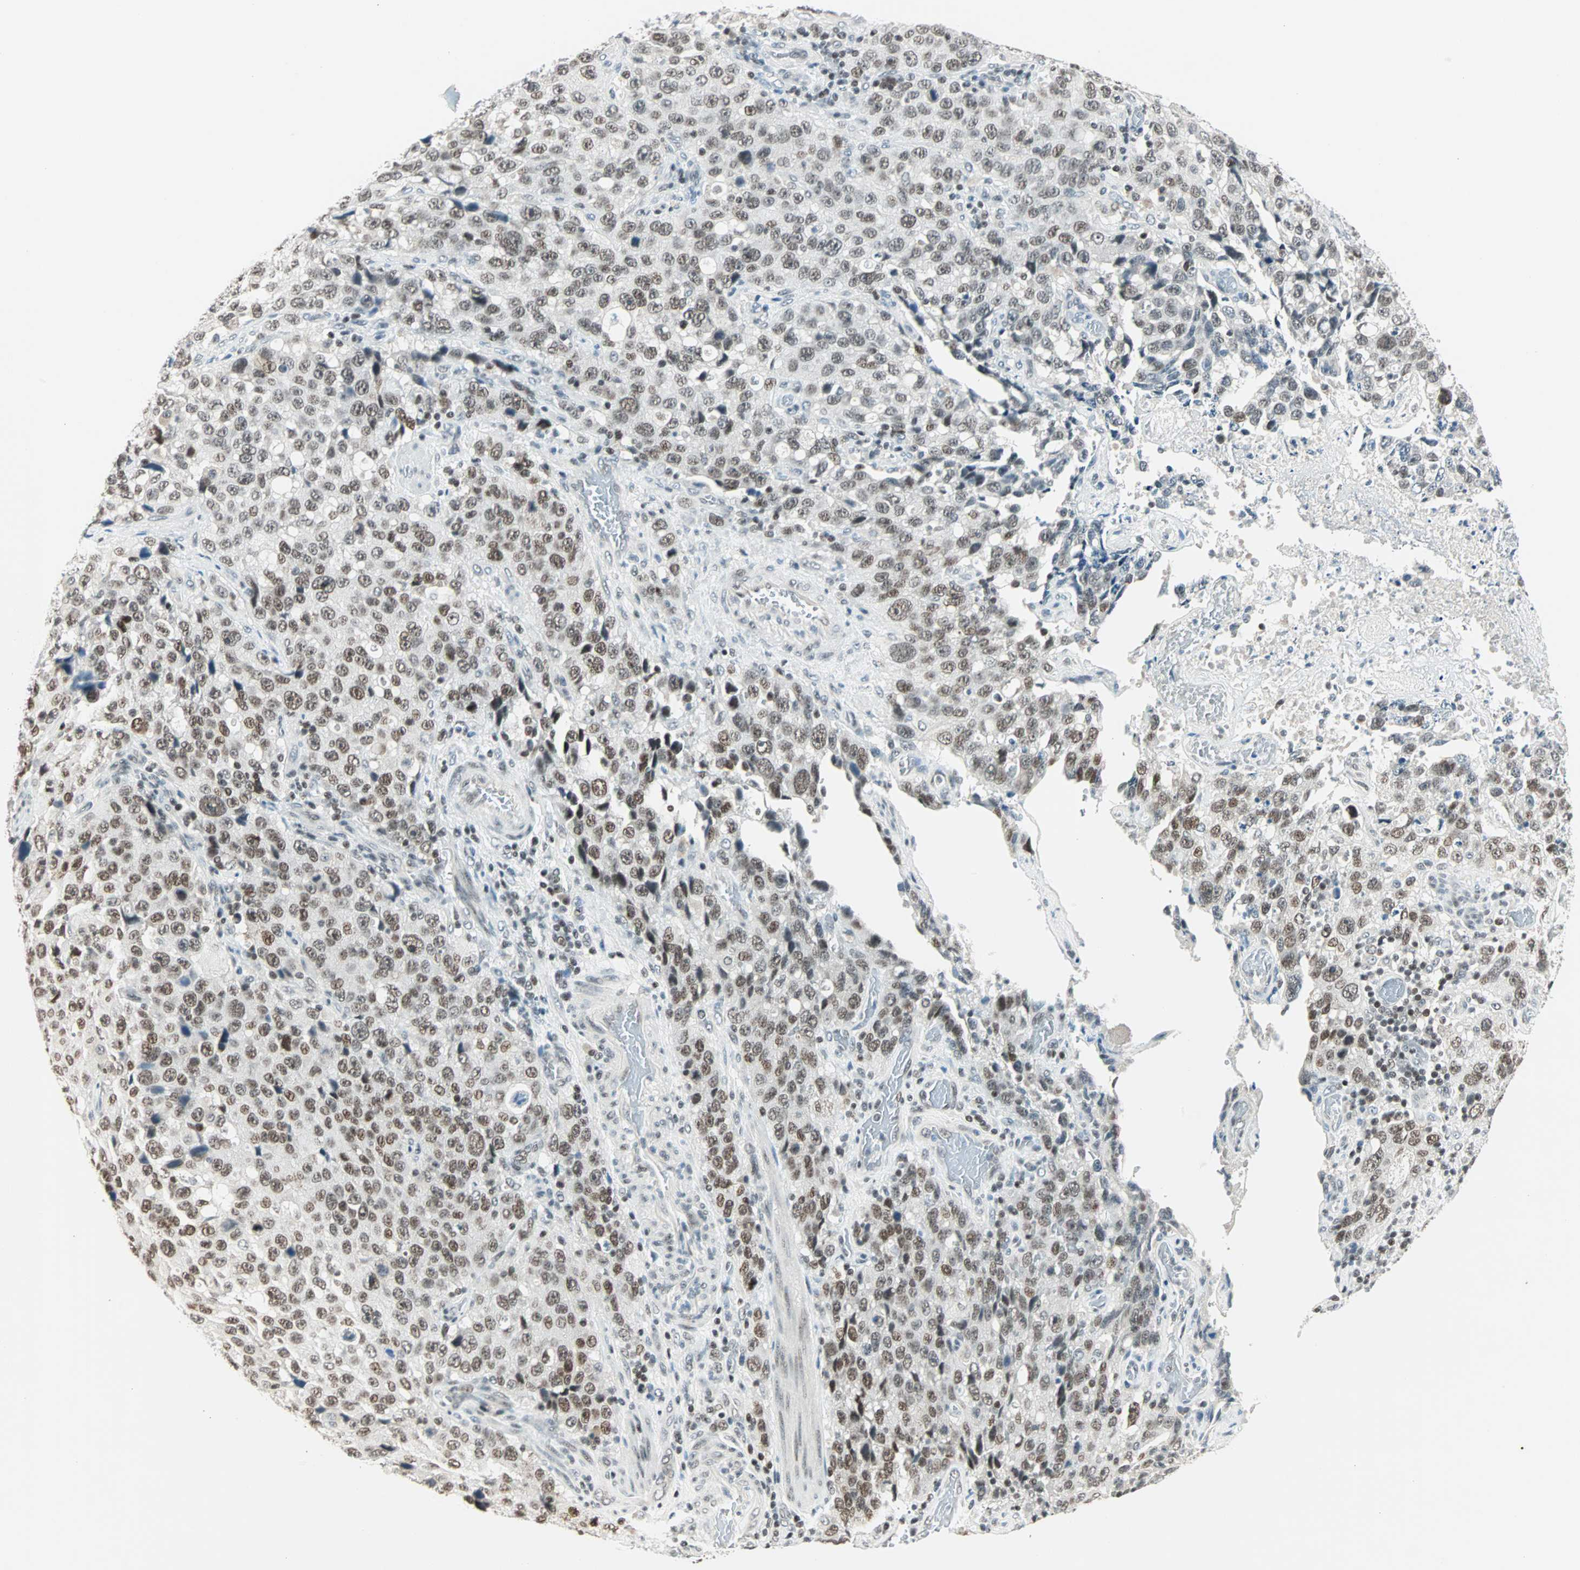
{"staining": {"intensity": "moderate", "quantity": ">75%", "location": "nuclear"}, "tissue": "stomach cancer", "cell_type": "Tumor cells", "image_type": "cancer", "snomed": [{"axis": "morphology", "description": "Normal tissue, NOS"}, {"axis": "morphology", "description": "Adenocarcinoma, NOS"}, {"axis": "topography", "description": "Stomach"}], "caption": "An IHC photomicrograph of neoplastic tissue is shown. Protein staining in brown highlights moderate nuclear positivity in stomach cancer (adenocarcinoma) within tumor cells.", "gene": "SIN3A", "patient": {"sex": "male", "age": 48}}